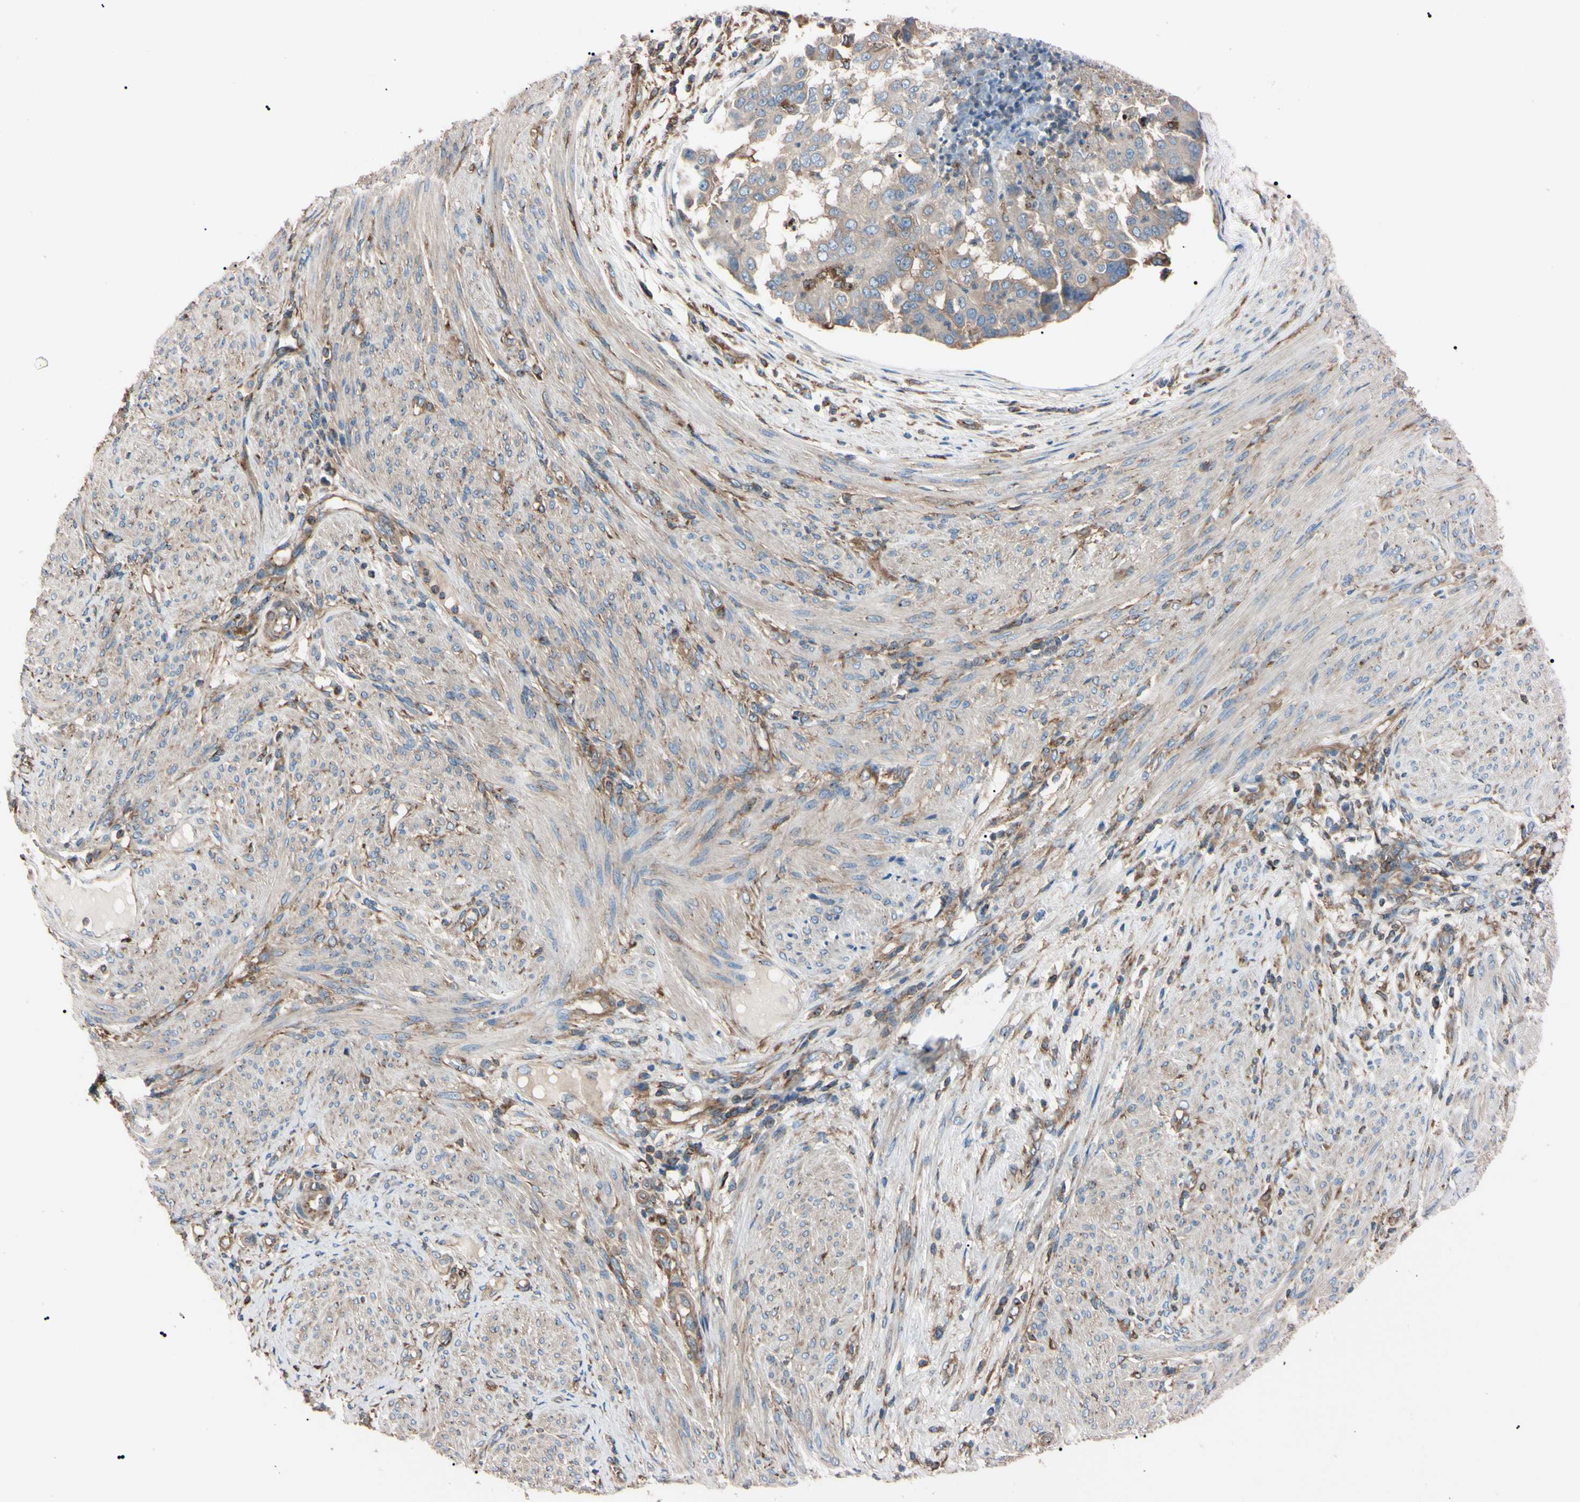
{"staining": {"intensity": "weak", "quantity": ">75%", "location": "cytoplasmic/membranous"}, "tissue": "endometrial cancer", "cell_type": "Tumor cells", "image_type": "cancer", "snomed": [{"axis": "morphology", "description": "Adenocarcinoma, NOS"}, {"axis": "topography", "description": "Endometrium"}], "caption": "IHC of endometrial cancer (adenocarcinoma) demonstrates low levels of weak cytoplasmic/membranous expression in approximately >75% of tumor cells.", "gene": "PRKACA", "patient": {"sex": "female", "age": 85}}